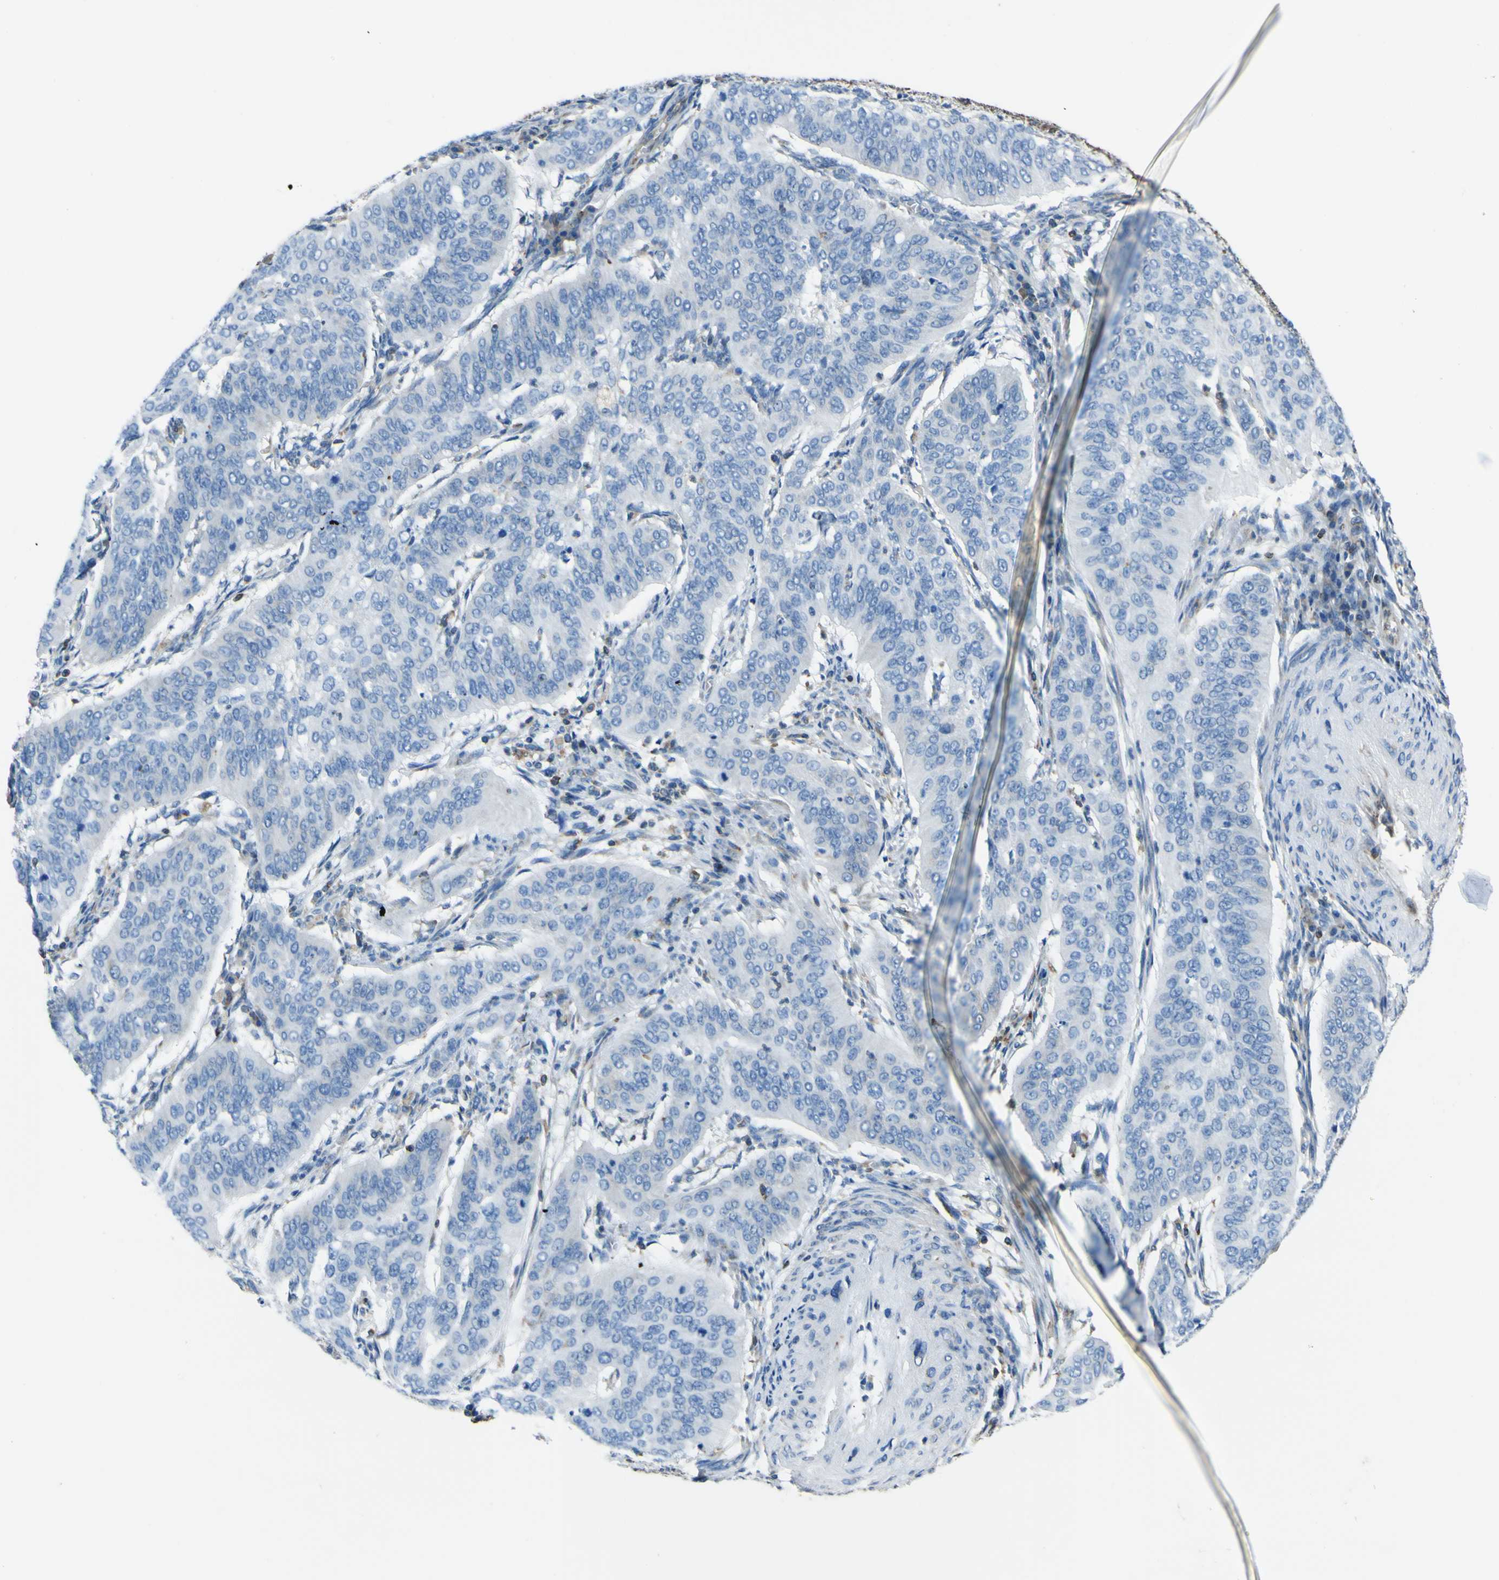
{"staining": {"intensity": "negative", "quantity": "none", "location": "none"}, "tissue": "cervical cancer", "cell_type": "Tumor cells", "image_type": "cancer", "snomed": [{"axis": "morphology", "description": "Normal tissue, NOS"}, {"axis": "morphology", "description": "Squamous cell carcinoma, NOS"}, {"axis": "topography", "description": "Cervix"}], "caption": "The image displays no significant staining in tumor cells of cervical squamous cell carcinoma.", "gene": "STIM1", "patient": {"sex": "female", "age": 39}}